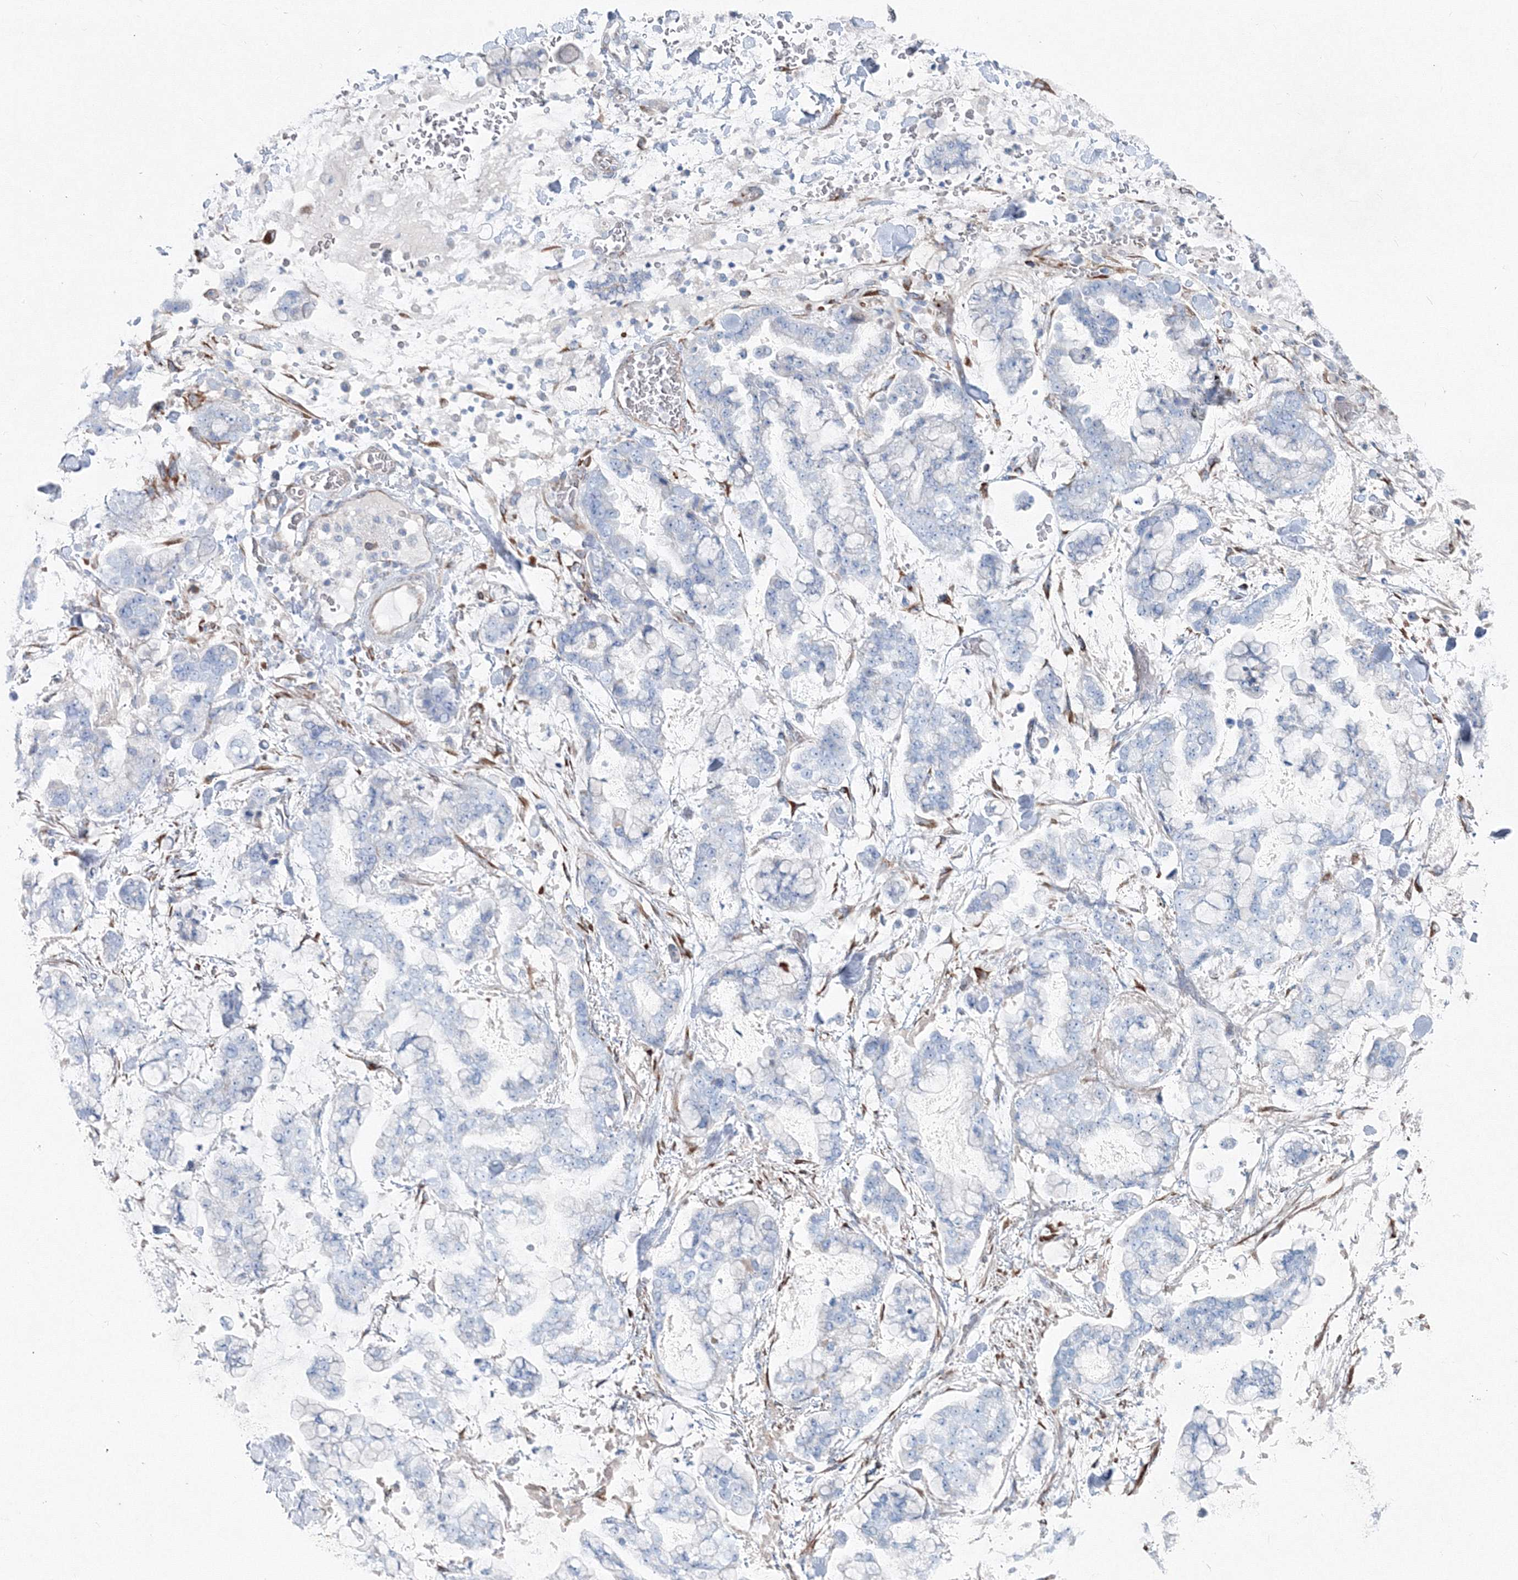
{"staining": {"intensity": "negative", "quantity": "none", "location": "none"}, "tissue": "stomach cancer", "cell_type": "Tumor cells", "image_type": "cancer", "snomed": [{"axis": "morphology", "description": "Normal tissue, NOS"}, {"axis": "morphology", "description": "Adenocarcinoma, NOS"}, {"axis": "topography", "description": "Stomach, upper"}, {"axis": "topography", "description": "Stomach"}], "caption": "Tumor cells show no significant positivity in stomach adenocarcinoma.", "gene": "RCN1", "patient": {"sex": "male", "age": 76}}